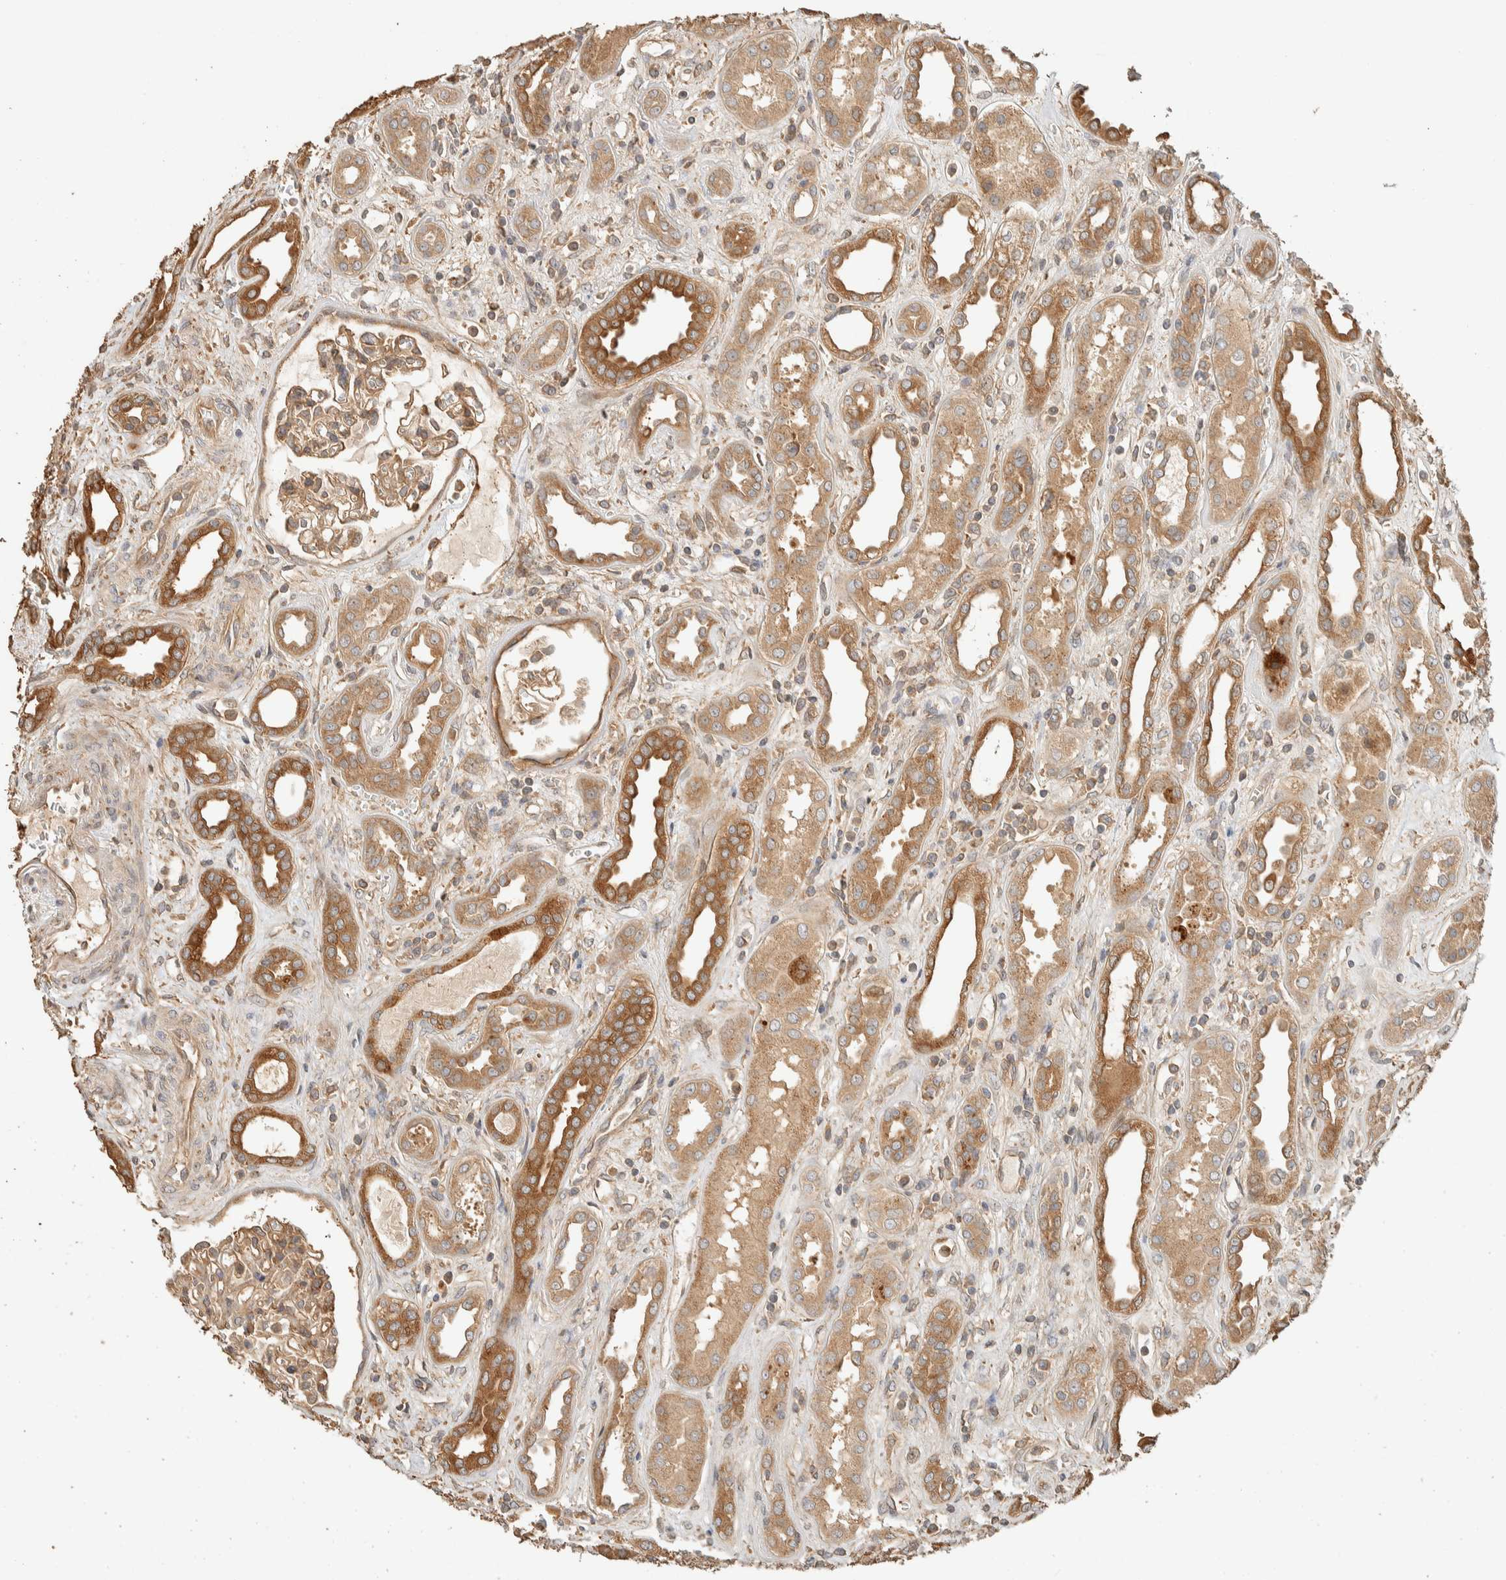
{"staining": {"intensity": "weak", "quantity": "25%-75%", "location": "cytoplasmic/membranous"}, "tissue": "kidney", "cell_type": "Cells in glomeruli", "image_type": "normal", "snomed": [{"axis": "morphology", "description": "Normal tissue, NOS"}, {"axis": "topography", "description": "Kidney"}], "caption": "IHC (DAB (3,3'-diaminobenzidine)) staining of unremarkable kidney displays weak cytoplasmic/membranous protein positivity in about 25%-75% of cells in glomeruli. (DAB = brown stain, brightfield microscopy at high magnification).", "gene": "EXOC7", "patient": {"sex": "male", "age": 59}}